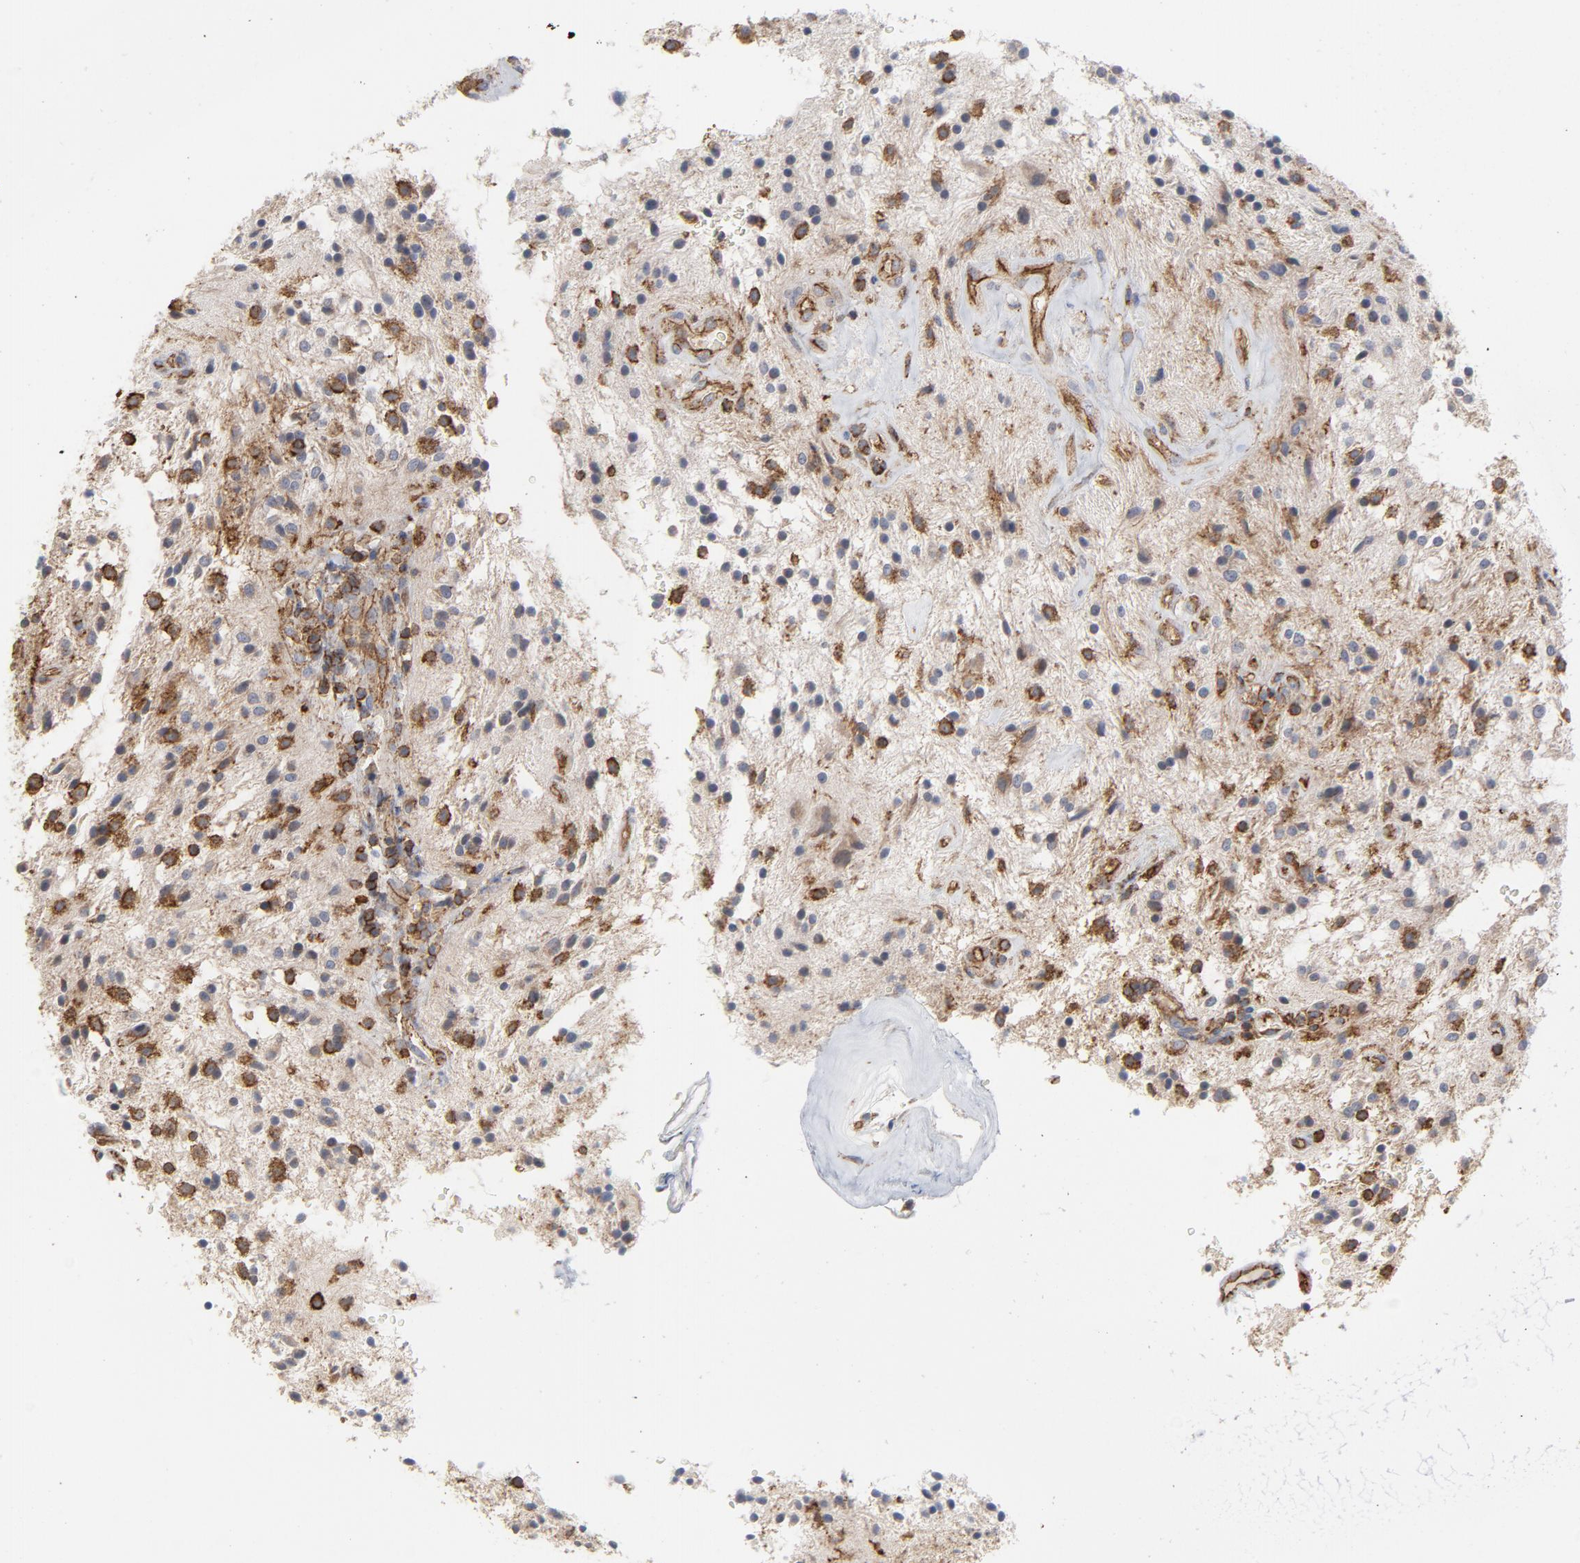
{"staining": {"intensity": "moderate", "quantity": "25%-75%", "location": "cytoplasmic/membranous"}, "tissue": "glioma", "cell_type": "Tumor cells", "image_type": "cancer", "snomed": [{"axis": "morphology", "description": "Glioma, malignant, NOS"}, {"axis": "topography", "description": "Cerebellum"}], "caption": "Immunohistochemical staining of human glioma reveals medium levels of moderate cytoplasmic/membranous protein expression in about 25%-75% of tumor cells. The staining was performed using DAB (3,3'-diaminobenzidine), with brown indicating positive protein expression. Nuclei are stained blue with hematoxylin.", "gene": "OXA1L", "patient": {"sex": "female", "age": 10}}